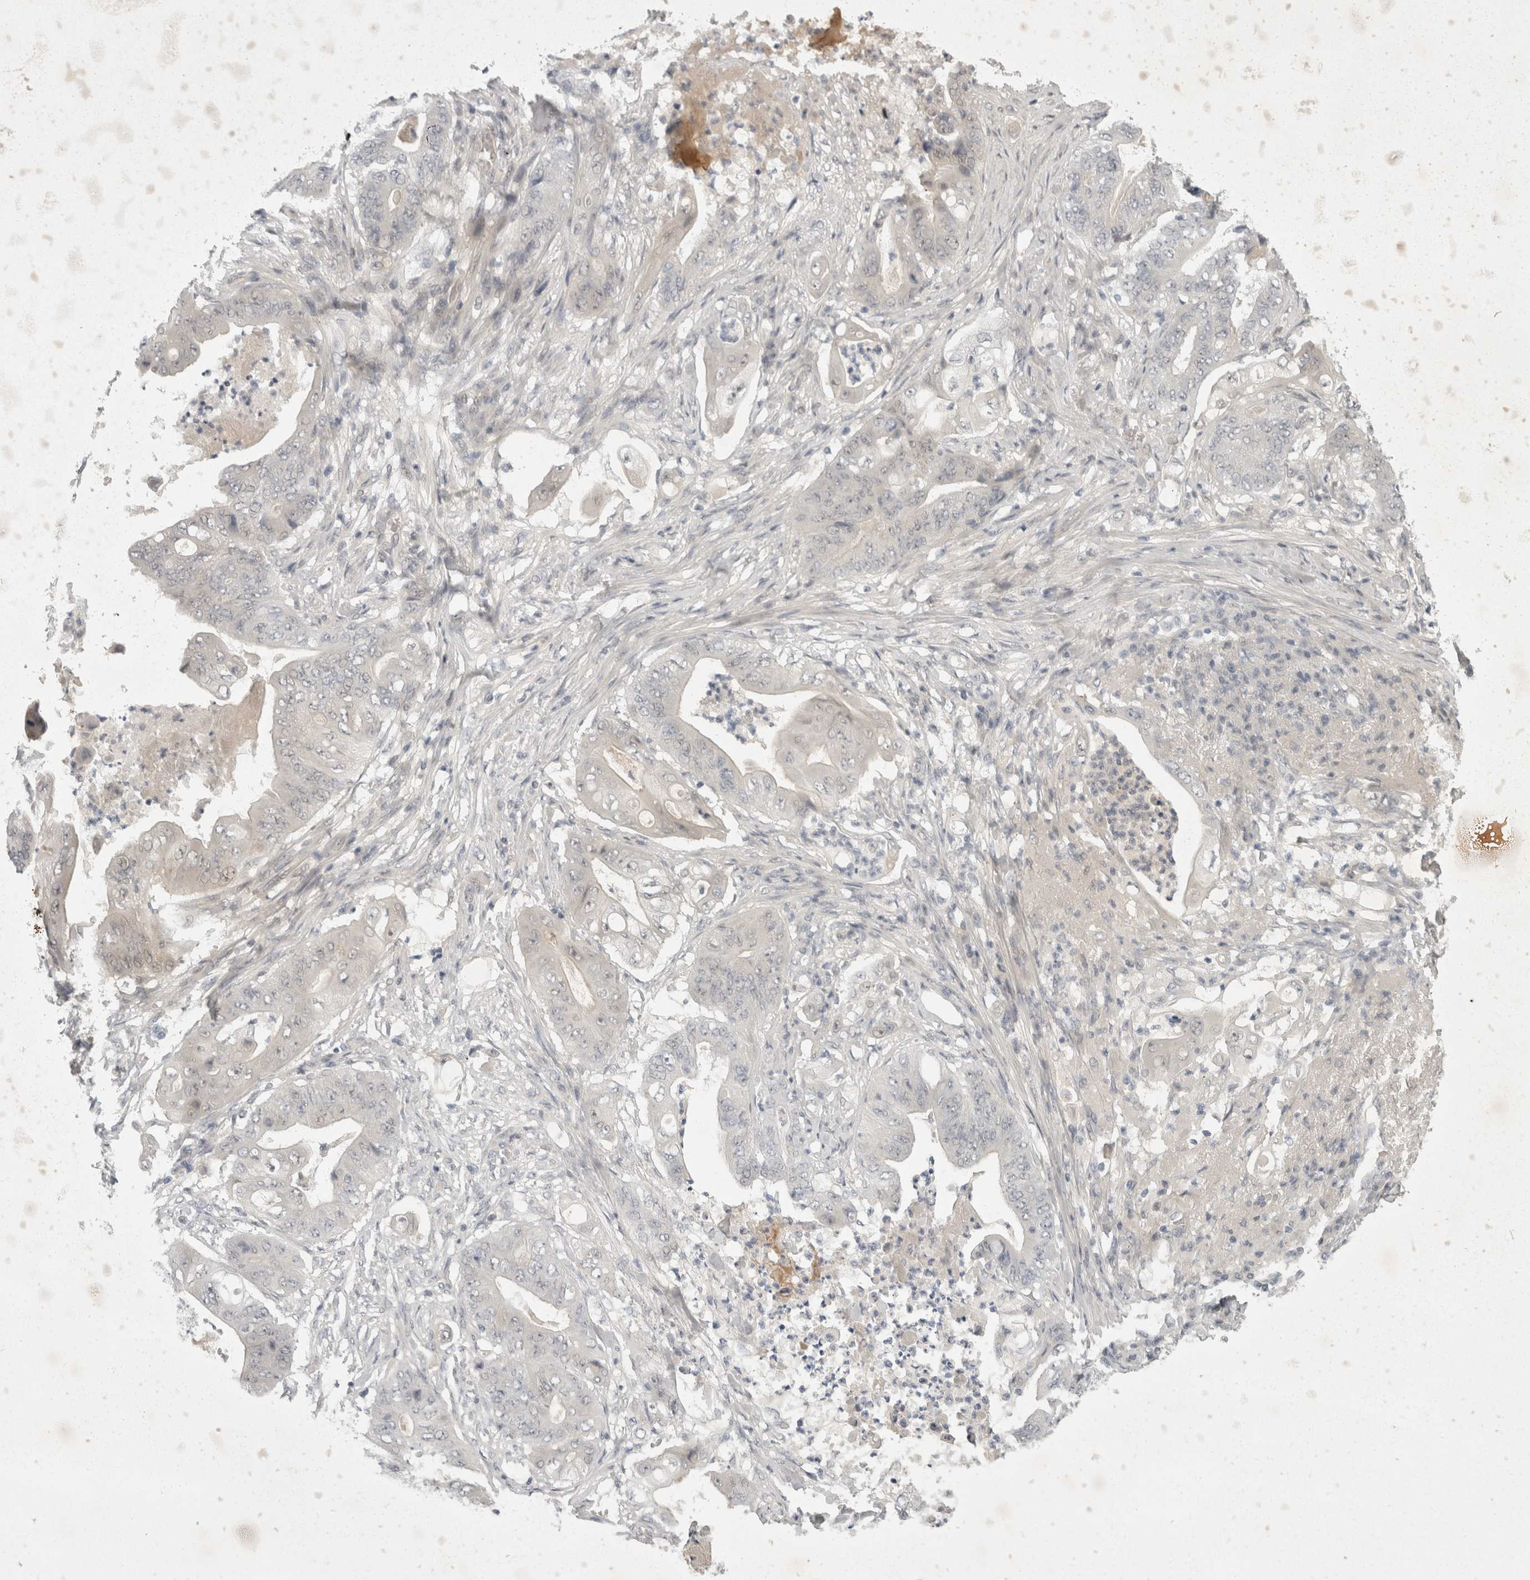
{"staining": {"intensity": "negative", "quantity": "none", "location": "none"}, "tissue": "stomach cancer", "cell_type": "Tumor cells", "image_type": "cancer", "snomed": [{"axis": "morphology", "description": "Adenocarcinoma, NOS"}, {"axis": "topography", "description": "Stomach"}], "caption": "Tumor cells are negative for protein expression in human stomach cancer (adenocarcinoma).", "gene": "TOM1L2", "patient": {"sex": "female", "age": 73}}